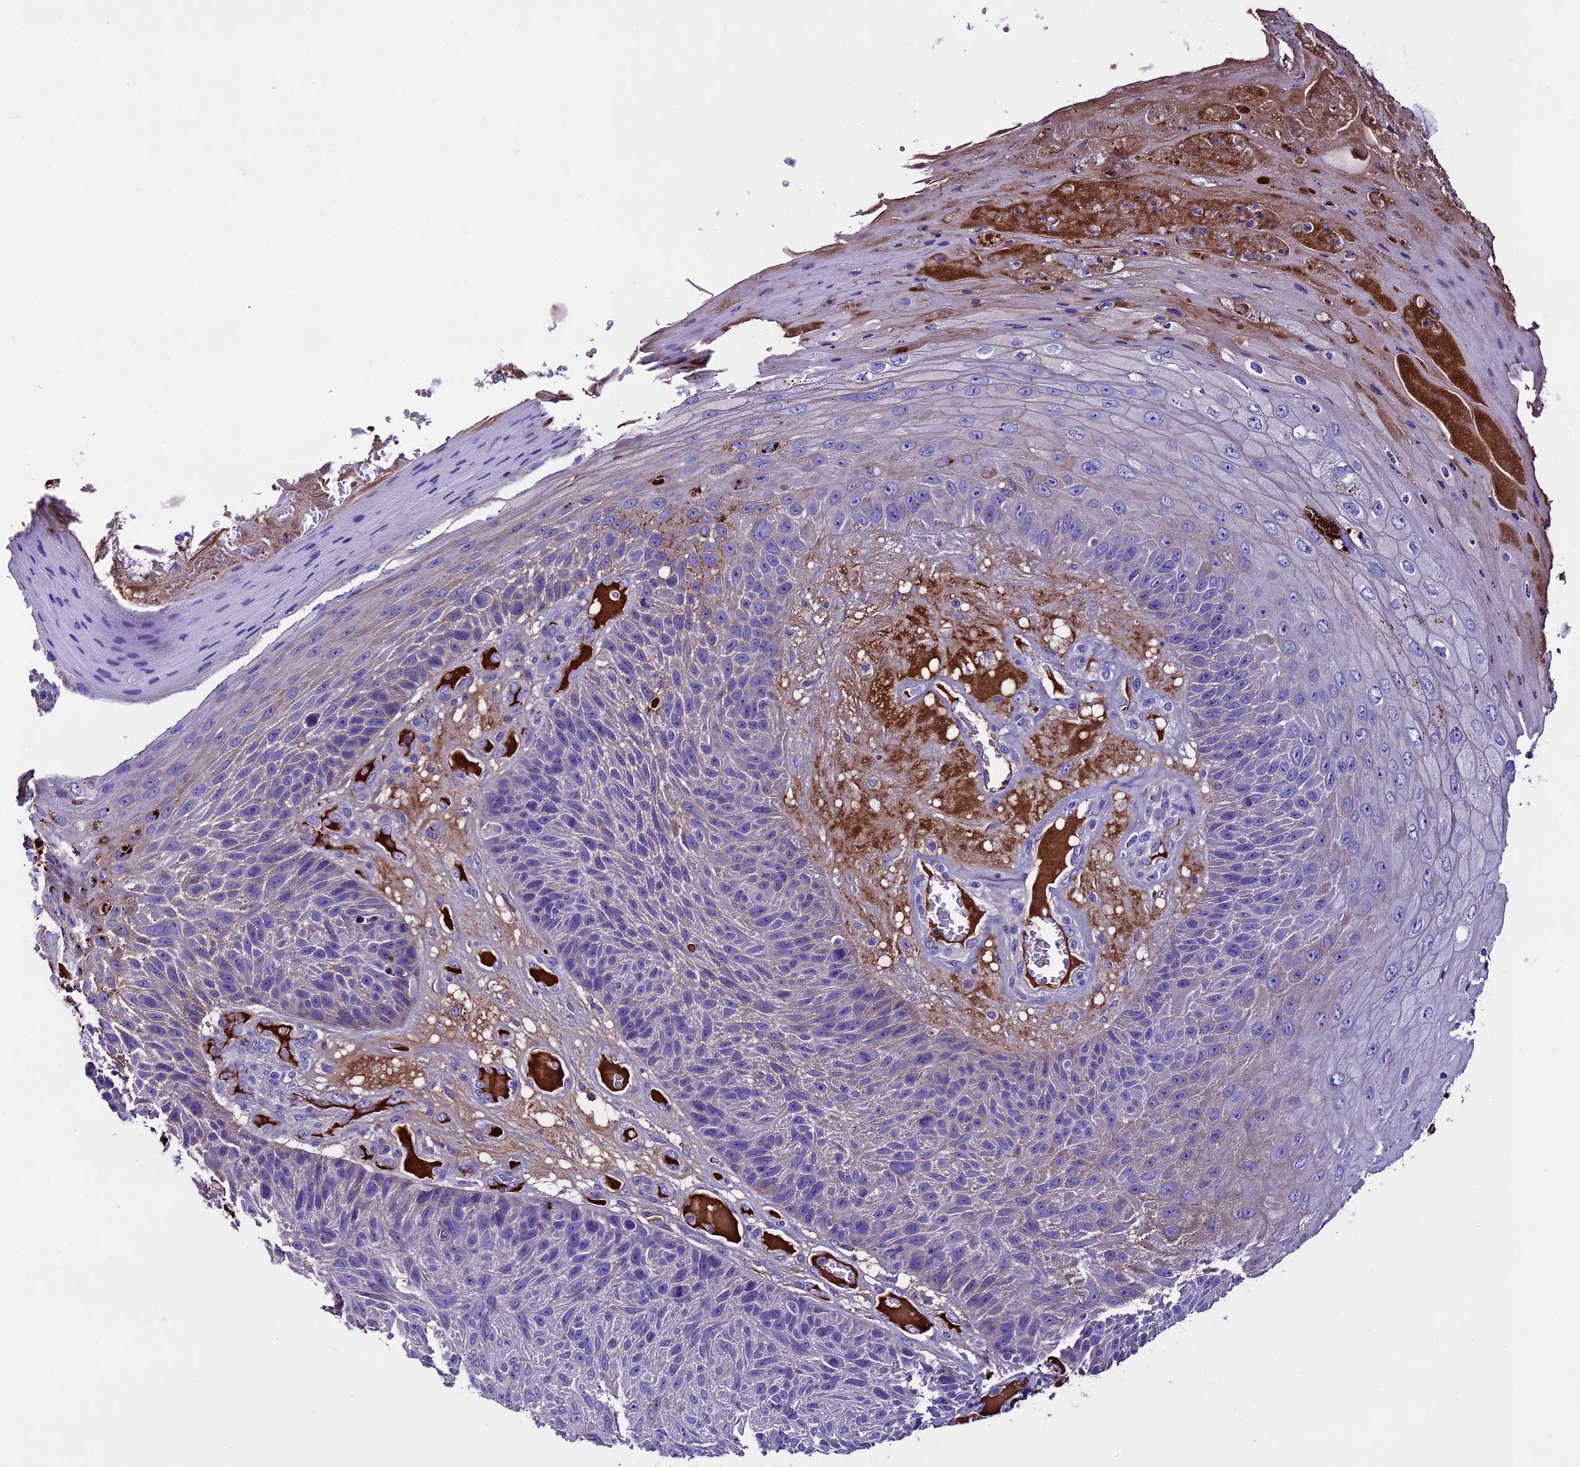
{"staining": {"intensity": "weak", "quantity": "<25%", "location": "cytoplasmic/membranous"}, "tissue": "skin cancer", "cell_type": "Tumor cells", "image_type": "cancer", "snomed": [{"axis": "morphology", "description": "Squamous cell carcinoma, NOS"}, {"axis": "topography", "description": "Skin"}], "caption": "The immunohistochemistry micrograph has no significant expression in tumor cells of skin cancer (squamous cell carcinoma) tissue.", "gene": "TCP11L2", "patient": {"sex": "female", "age": 88}}